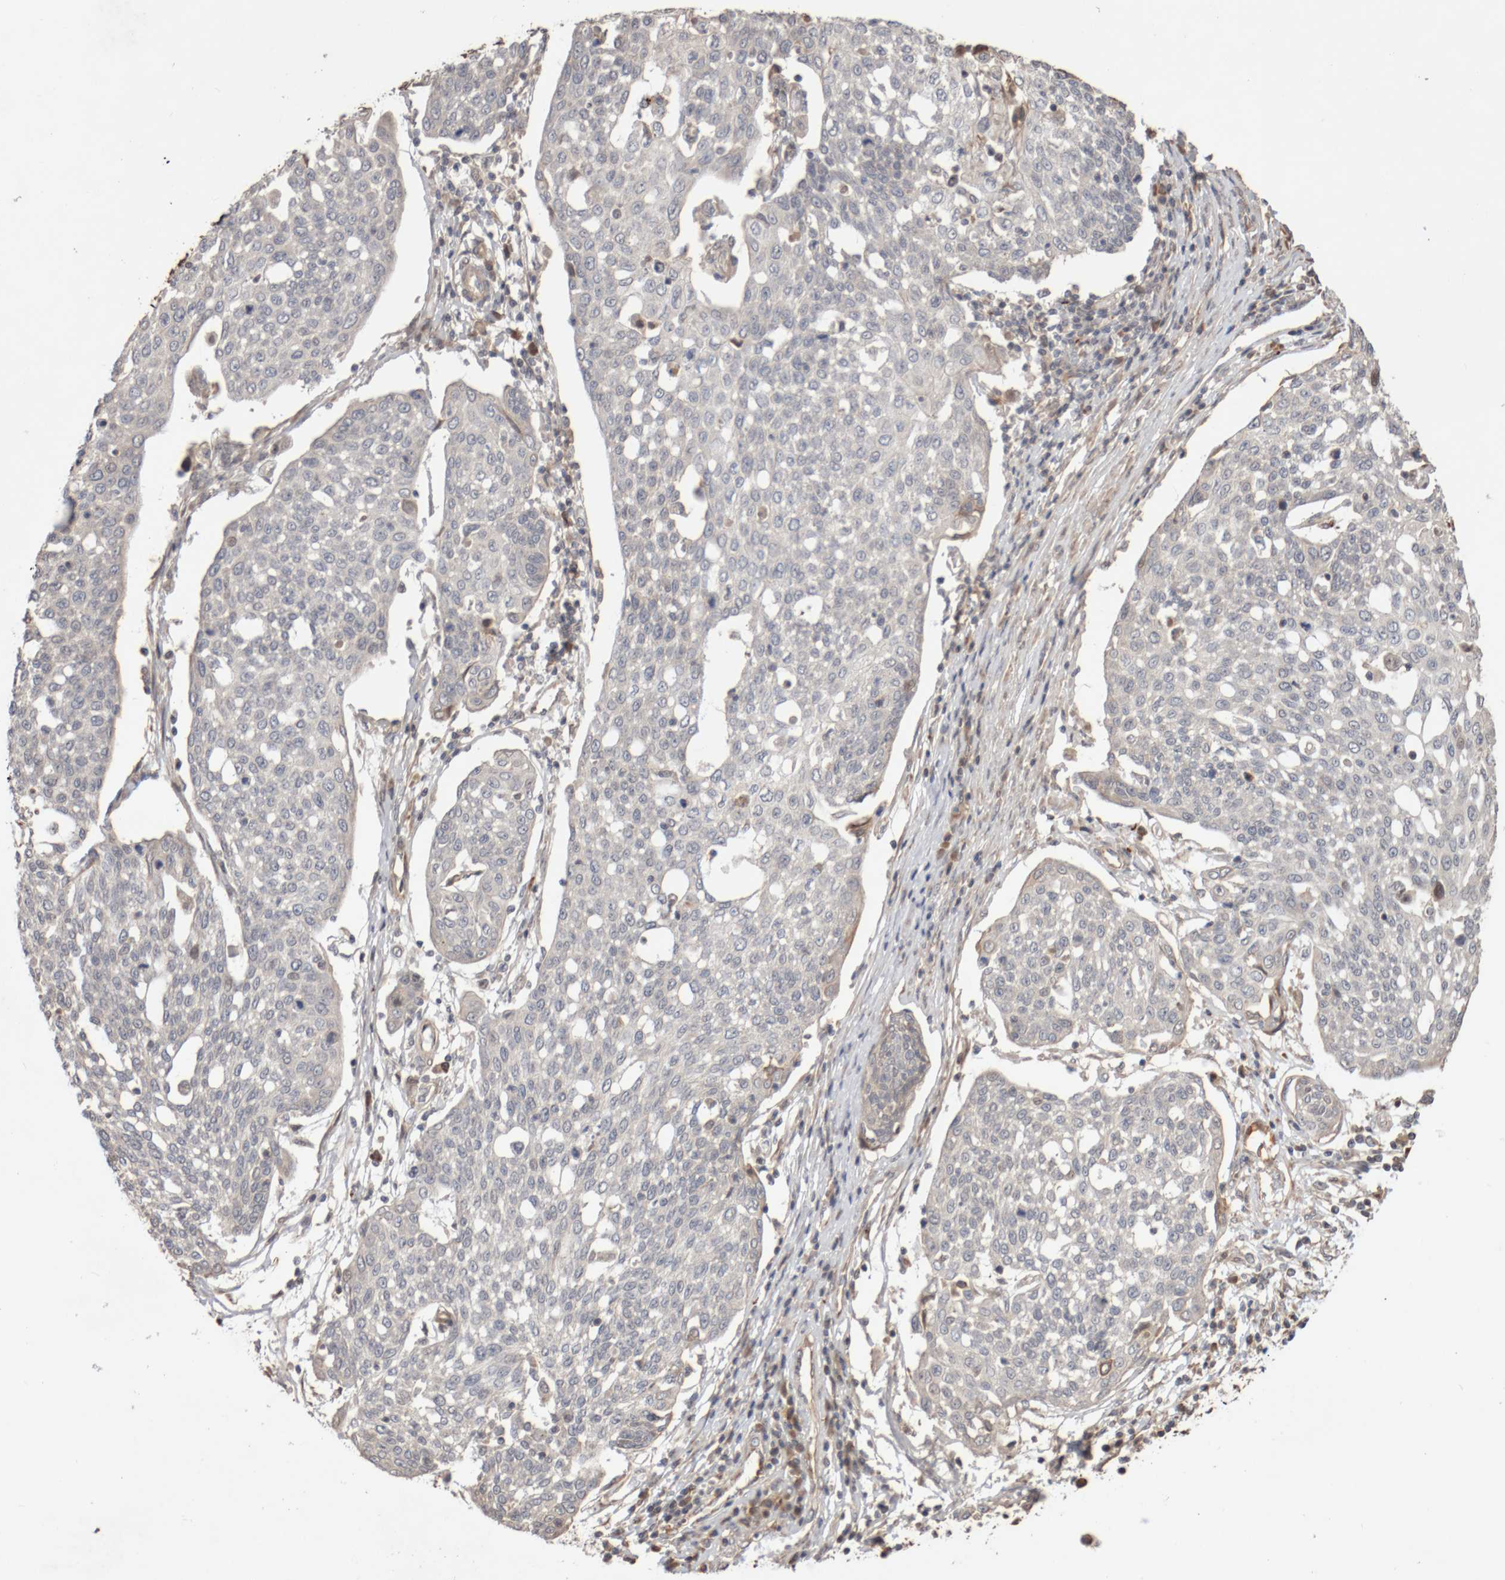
{"staining": {"intensity": "negative", "quantity": "none", "location": "none"}, "tissue": "cervical cancer", "cell_type": "Tumor cells", "image_type": "cancer", "snomed": [{"axis": "morphology", "description": "Squamous cell carcinoma, NOS"}, {"axis": "topography", "description": "Cervix"}], "caption": "This is a micrograph of immunohistochemistry staining of squamous cell carcinoma (cervical), which shows no expression in tumor cells.", "gene": "DPH7", "patient": {"sex": "female", "age": 34}}